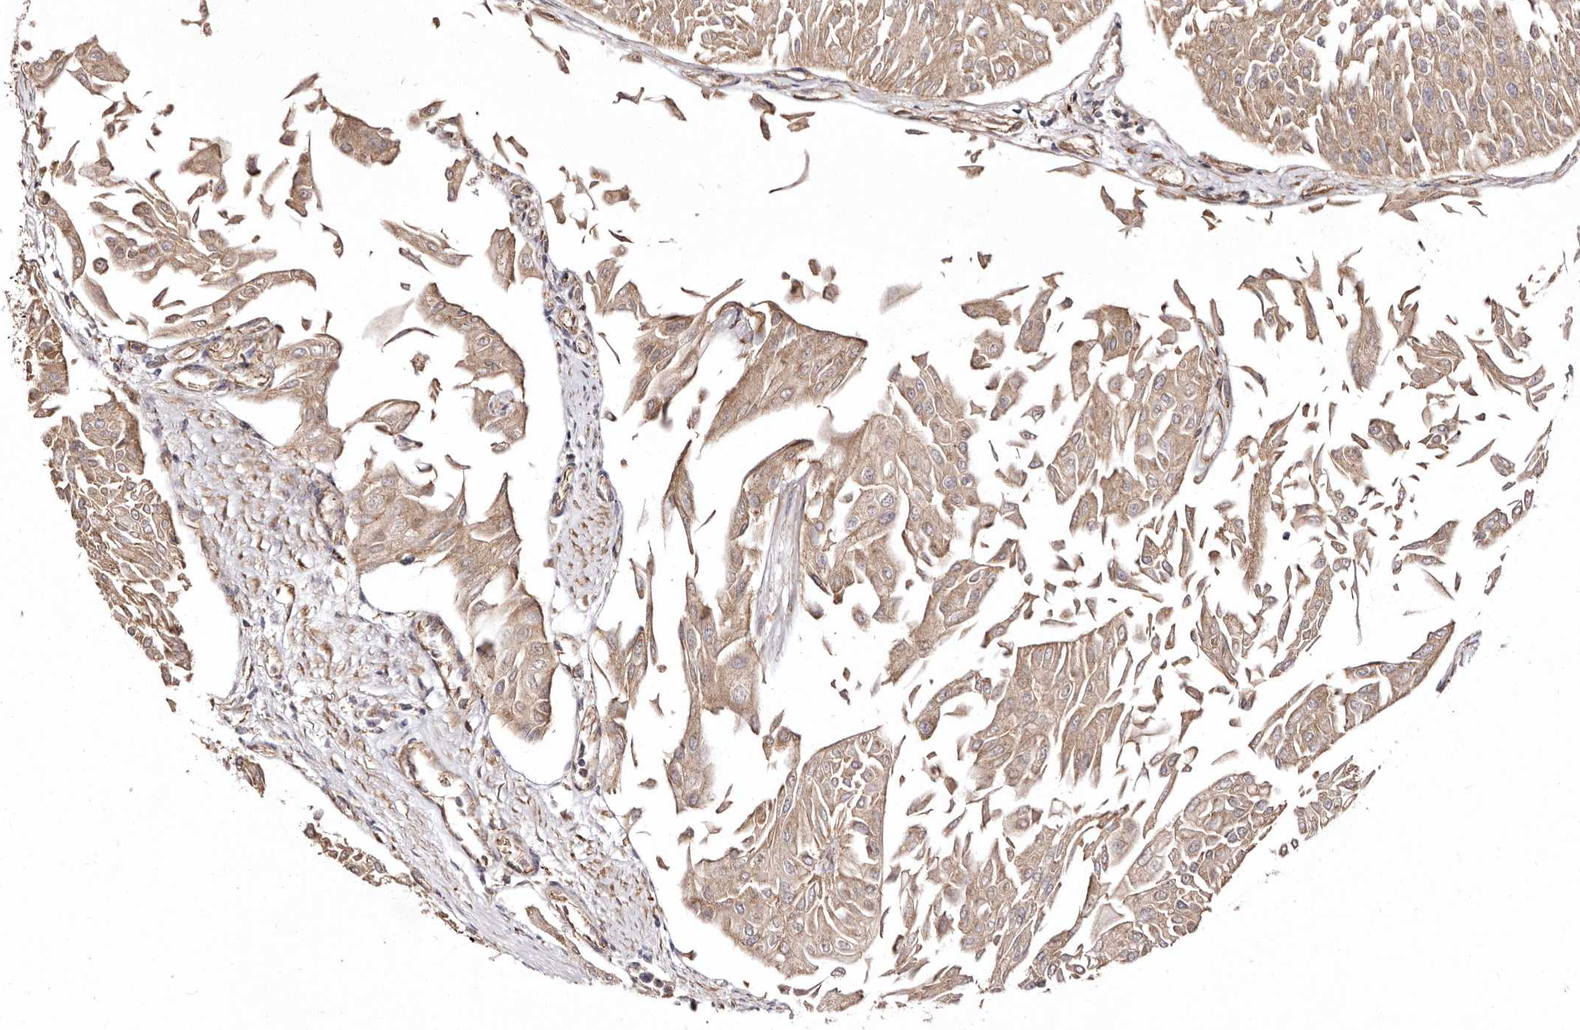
{"staining": {"intensity": "weak", "quantity": ">75%", "location": "cytoplasmic/membranous"}, "tissue": "urothelial cancer", "cell_type": "Tumor cells", "image_type": "cancer", "snomed": [{"axis": "morphology", "description": "Urothelial carcinoma, Low grade"}, {"axis": "topography", "description": "Urinary bladder"}], "caption": "Immunohistochemistry (IHC) staining of low-grade urothelial carcinoma, which reveals low levels of weak cytoplasmic/membranous expression in approximately >75% of tumor cells indicating weak cytoplasmic/membranous protein positivity. The staining was performed using DAB (3,3'-diaminobenzidine) (brown) for protein detection and nuclei were counterstained in hematoxylin (blue).", "gene": "LUZP1", "patient": {"sex": "male", "age": 67}}